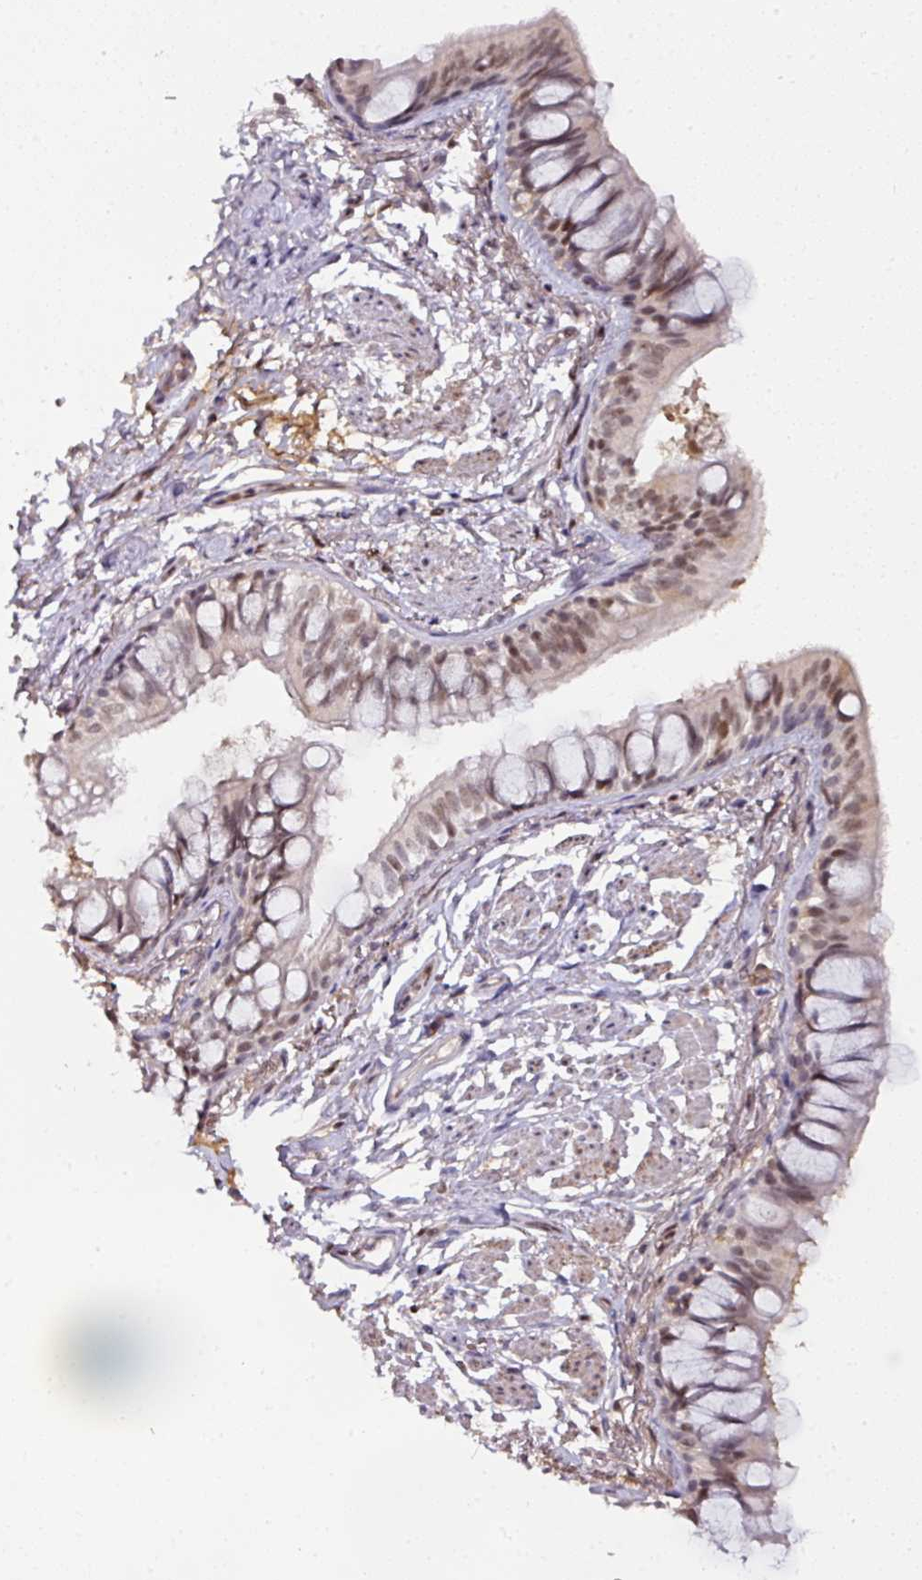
{"staining": {"intensity": "moderate", "quantity": ">75%", "location": "nuclear"}, "tissue": "bronchus", "cell_type": "Respiratory epithelial cells", "image_type": "normal", "snomed": [{"axis": "morphology", "description": "Normal tissue, NOS"}, {"axis": "topography", "description": "Bronchus"}], "caption": "Immunohistochemistry (IHC) of unremarkable bronchus shows medium levels of moderate nuclear positivity in approximately >75% of respiratory epithelial cells. (IHC, brightfield microscopy, high magnification).", "gene": "KLF16", "patient": {"sex": "male", "age": 70}}